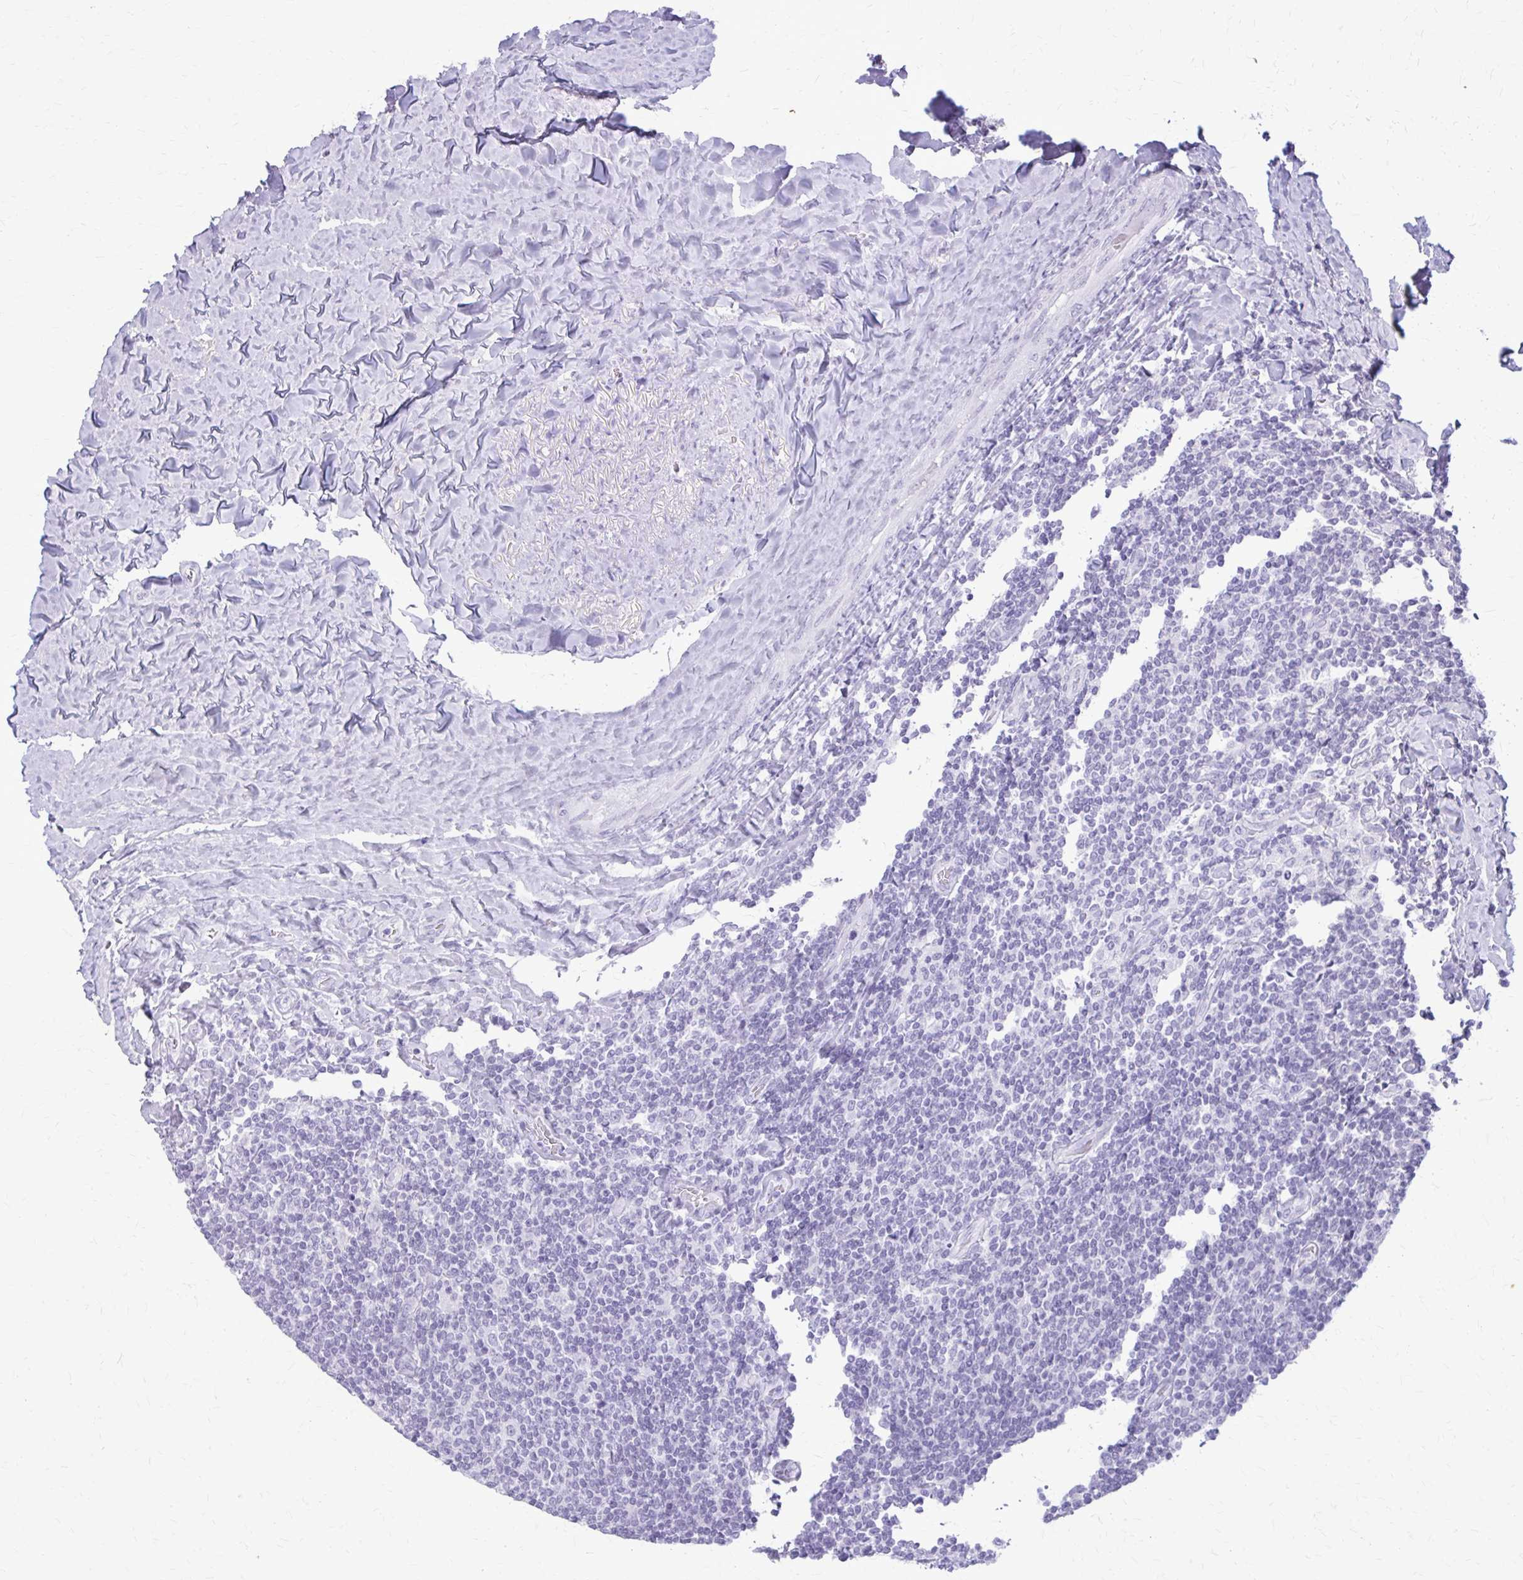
{"staining": {"intensity": "negative", "quantity": "none", "location": "none"}, "tissue": "lymphoma", "cell_type": "Tumor cells", "image_type": "cancer", "snomed": [{"axis": "morphology", "description": "Malignant lymphoma, non-Hodgkin's type, Low grade"}, {"axis": "topography", "description": "Lymph node"}], "caption": "This is an IHC histopathology image of human lymphoma. There is no staining in tumor cells.", "gene": "KRT5", "patient": {"sex": "male", "age": 52}}